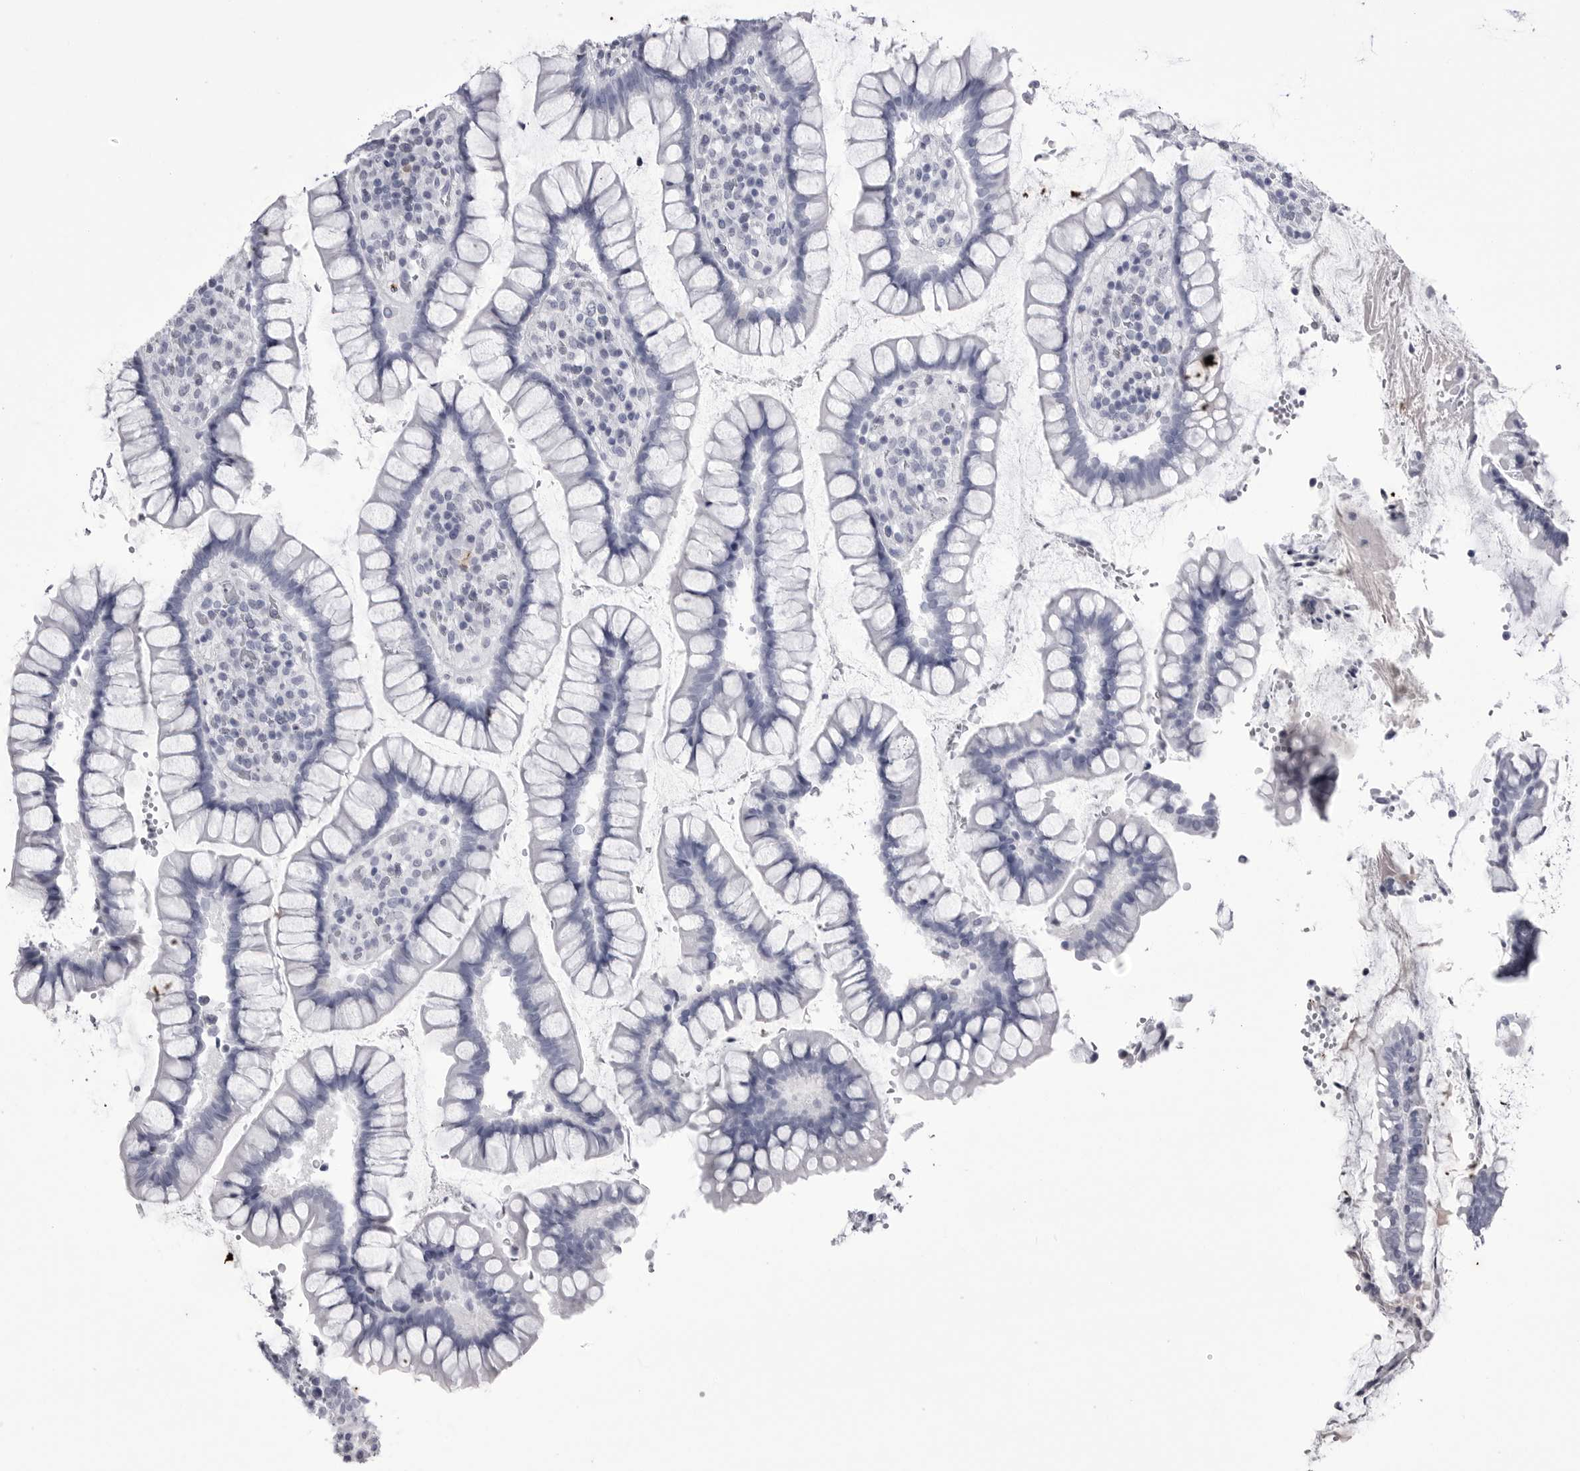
{"staining": {"intensity": "moderate", "quantity": ">75%", "location": "cytoplasmic/membranous"}, "tissue": "colon", "cell_type": "Endothelial cells", "image_type": "normal", "snomed": [{"axis": "morphology", "description": "Normal tissue, NOS"}, {"axis": "topography", "description": "Colon"}], "caption": "Endothelial cells reveal medium levels of moderate cytoplasmic/membranous positivity in about >75% of cells in normal colon. Nuclei are stained in blue.", "gene": "COL26A1", "patient": {"sex": "female", "age": 79}}